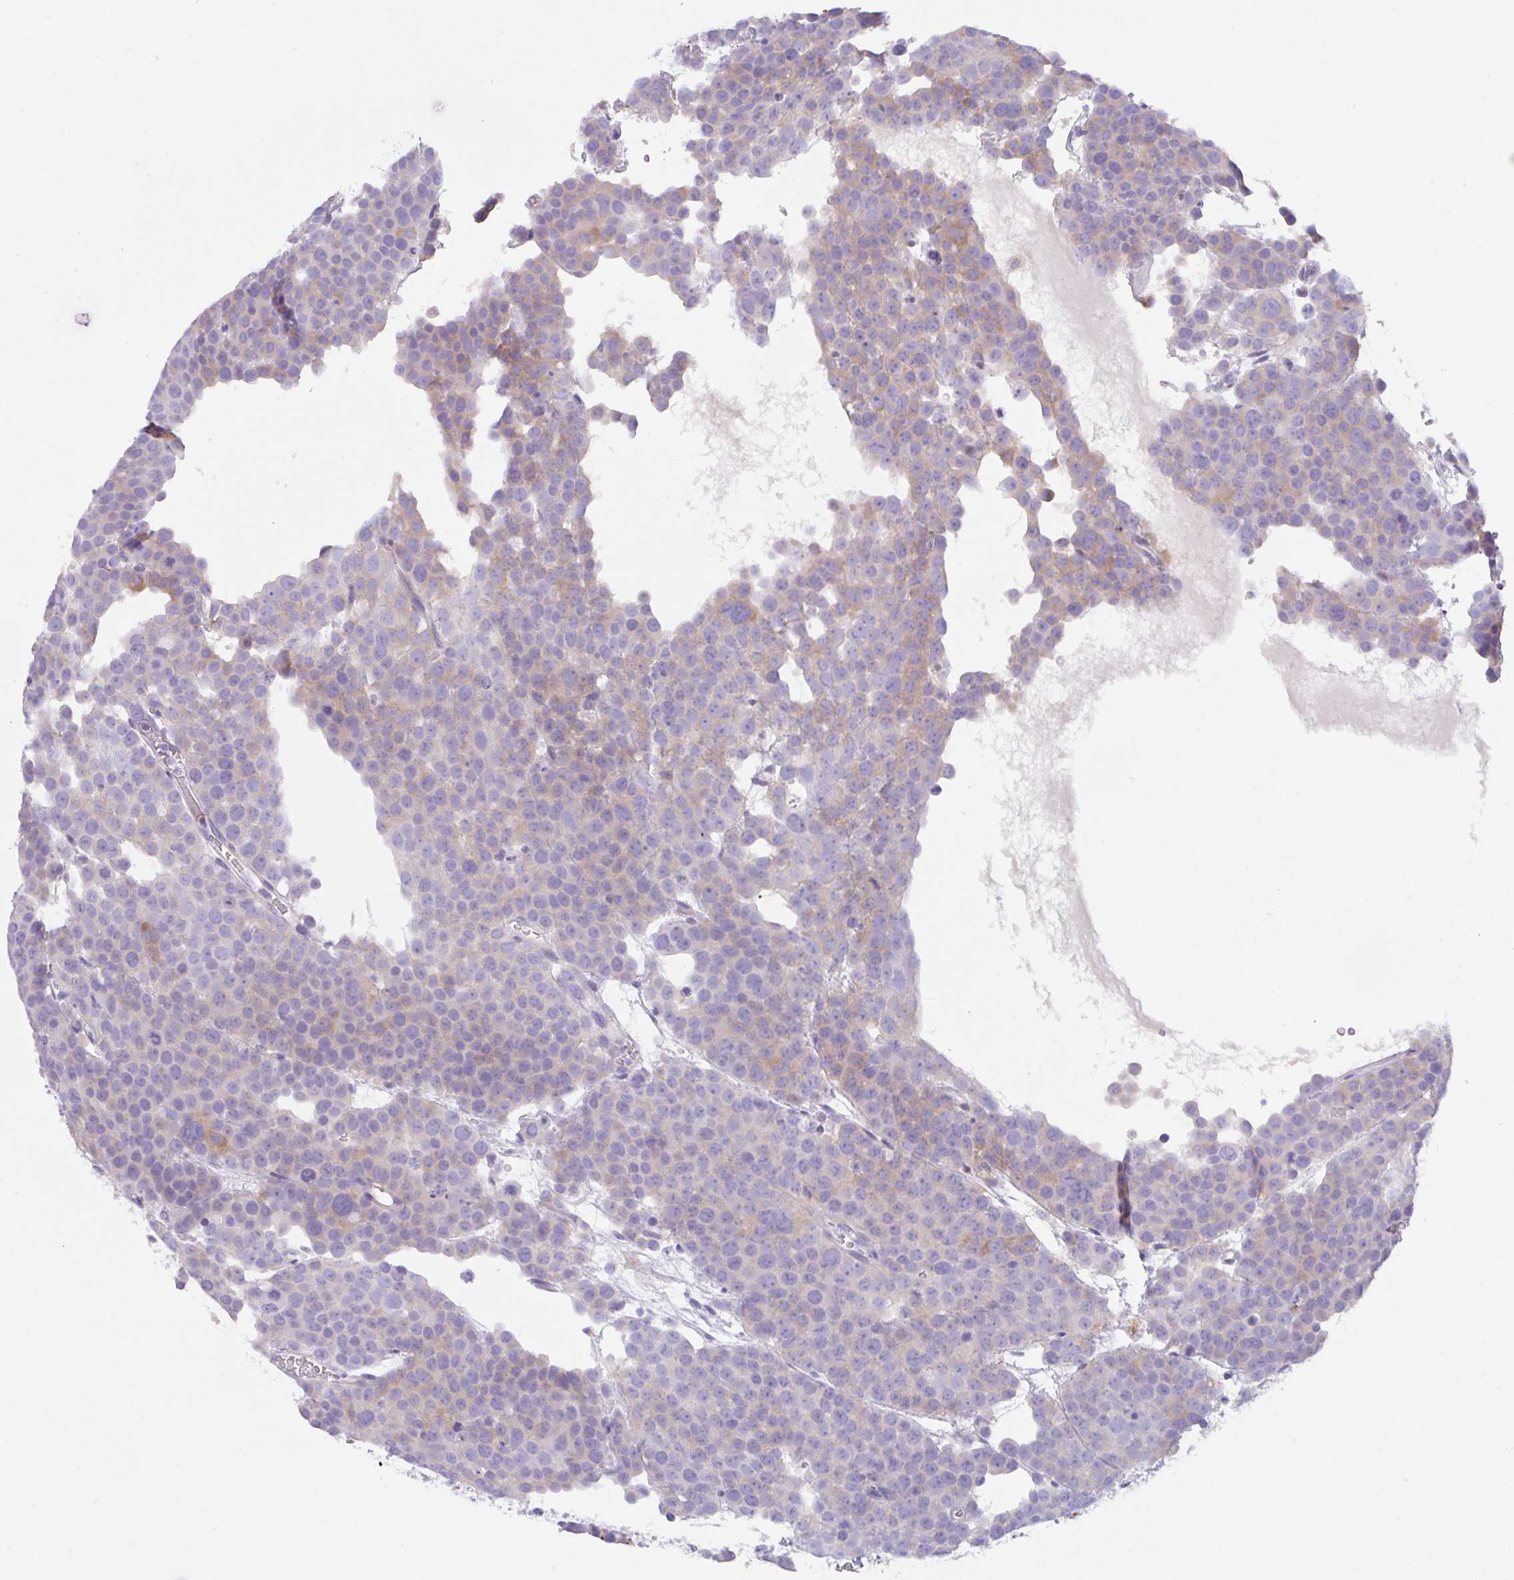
{"staining": {"intensity": "weak", "quantity": "25%-75%", "location": "cytoplasmic/membranous"}, "tissue": "testis cancer", "cell_type": "Tumor cells", "image_type": "cancer", "snomed": [{"axis": "morphology", "description": "Seminoma, NOS"}, {"axis": "topography", "description": "Testis"}], "caption": "Protein staining reveals weak cytoplasmic/membranous staining in approximately 25%-75% of tumor cells in seminoma (testis).", "gene": "TRAF4", "patient": {"sex": "male", "age": 71}}